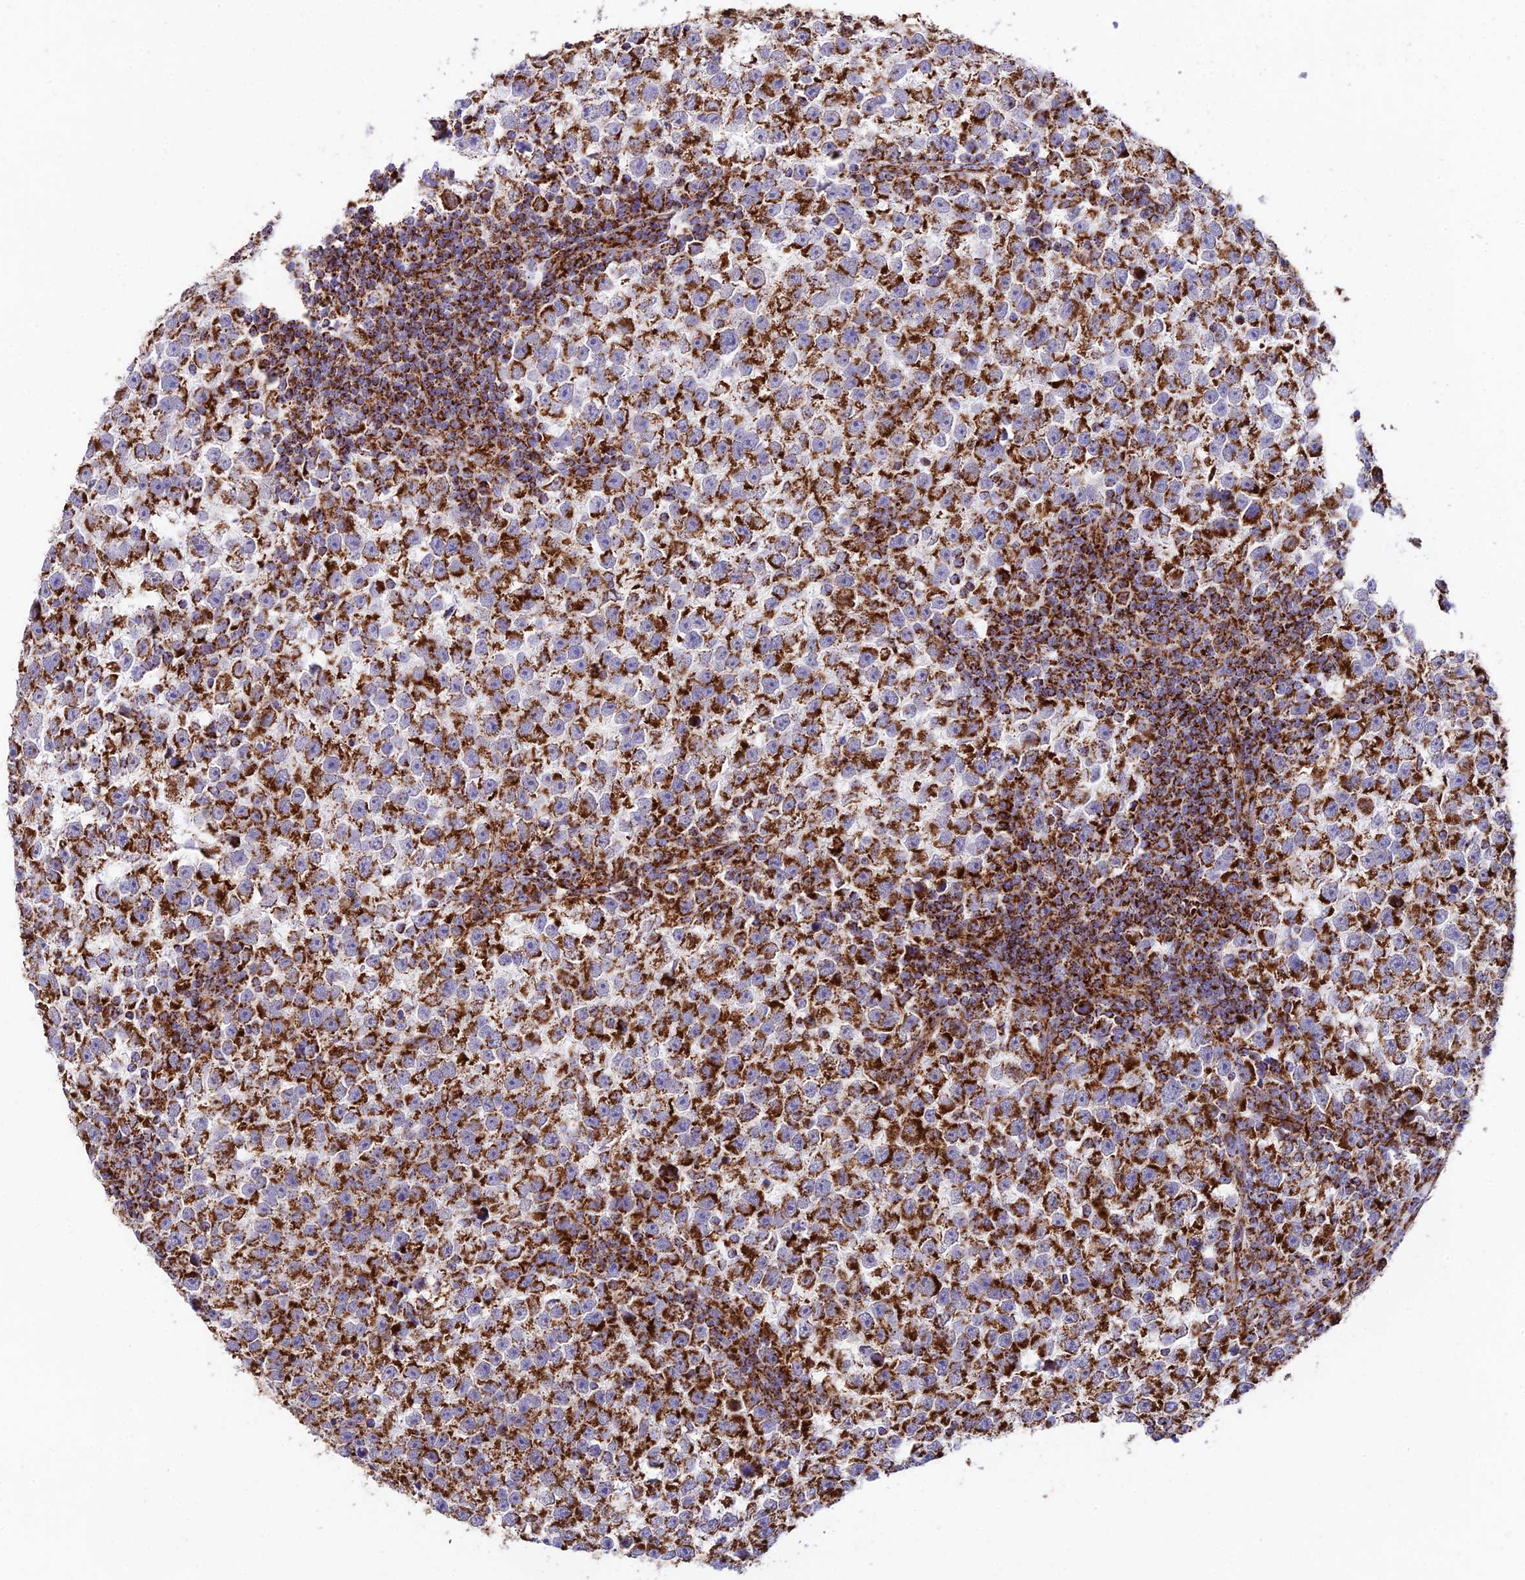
{"staining": {"intensity": "strong", "quantity": ">75%", "location": "cytoplasmic/membranous"}, "tissue": "testis cancer", "cell_type": "Tumor cells", "image_type": "cancer", "snomed": [{"axis": "morphology", "description": "Normal tissue, NOS"}, {"axis": "morphology", "description": "Seminoma, NOS"}, {"axis": "topography", "description": "Testis"}], "caption": "A photomicrograph showing strong cytoplasmic/membranous positivity in about >75% of tumor cells in seminoma (testis), as visualized by brown immunohistochemical staining.", "gene": "CHCHD3", "patient": {"sex": "male", "age": 43}}